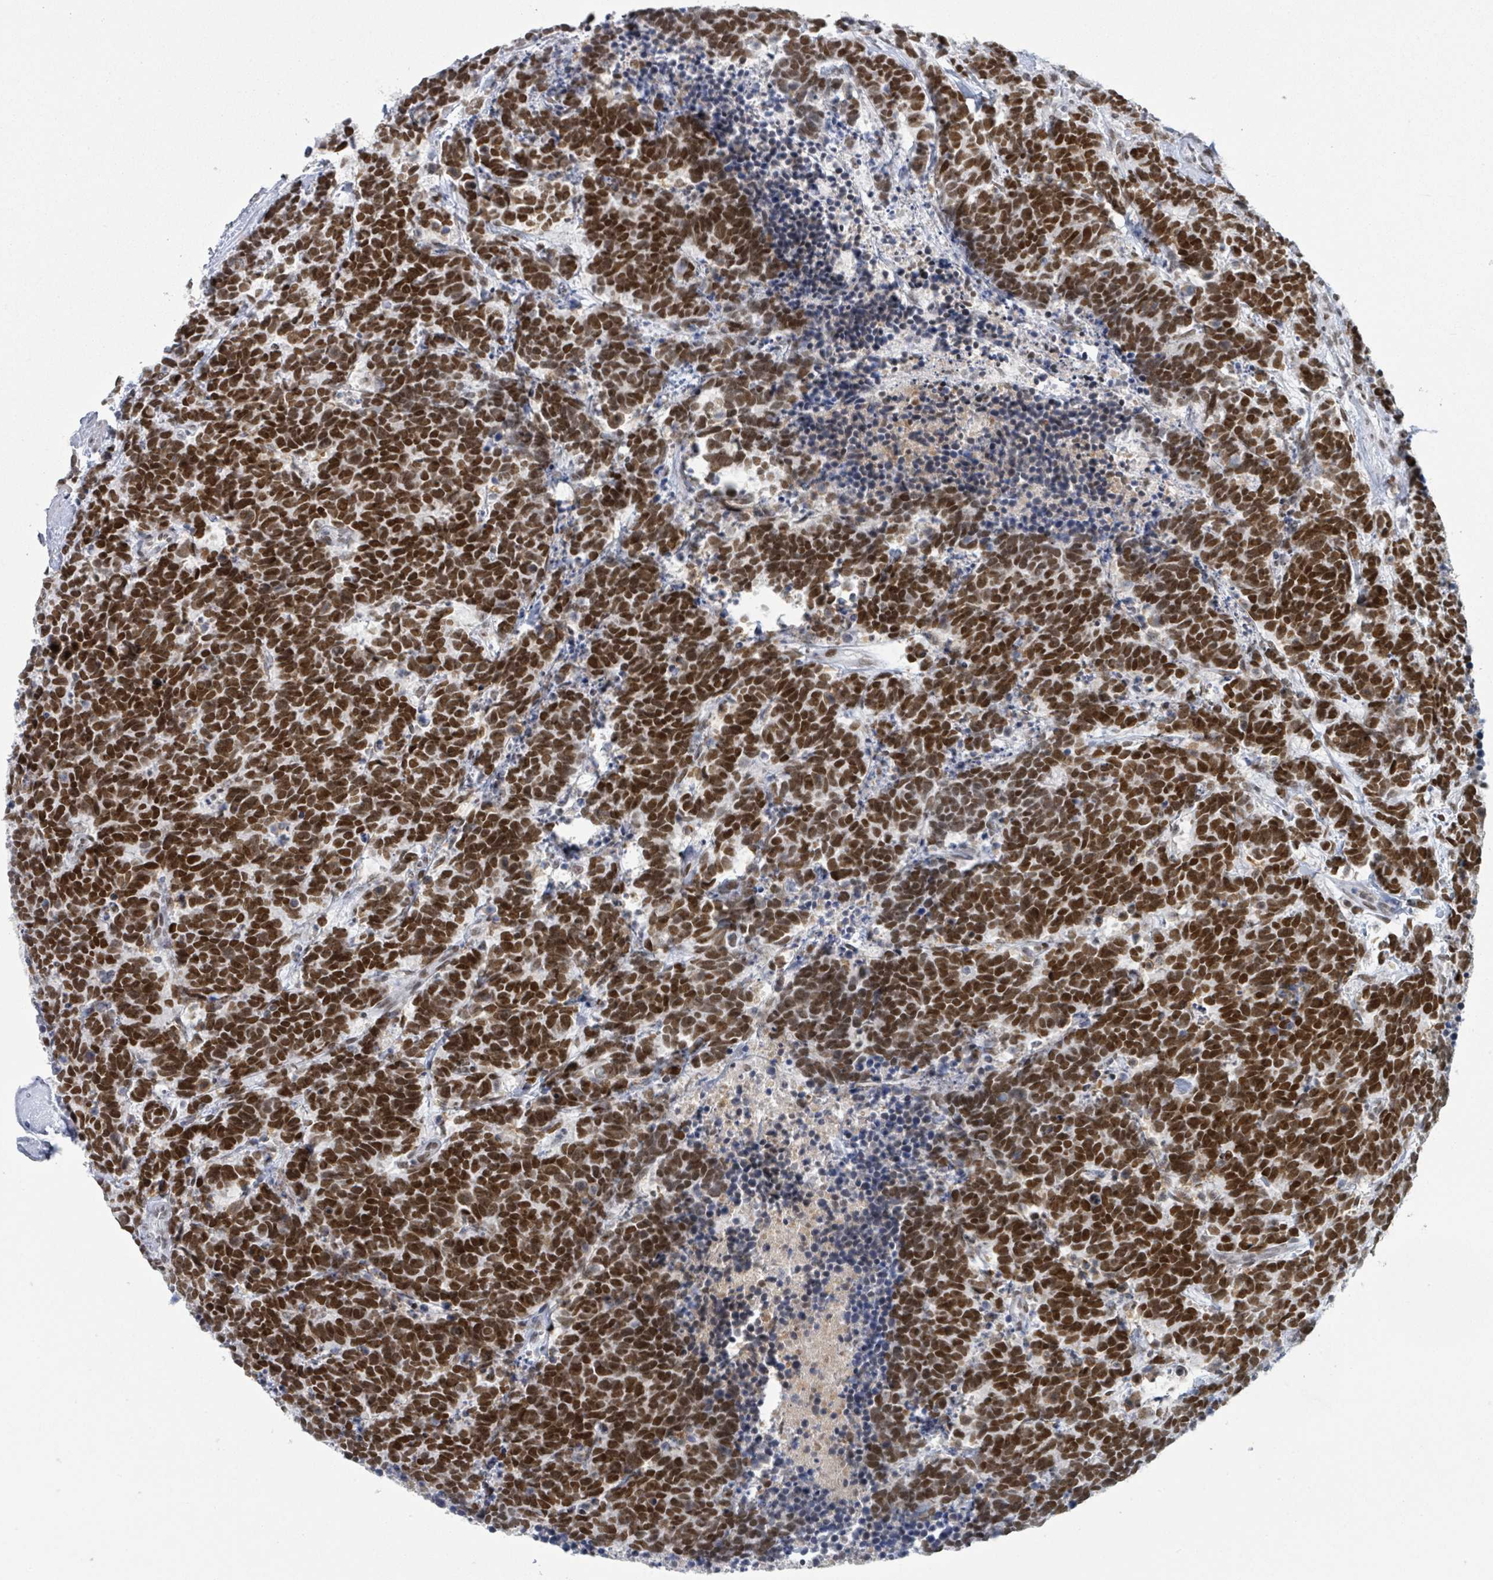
{"staining": {"intensity": "strong", "quantity": ">75%", "location": "nuclear"}, "tissue": "carcinoid", "cell_type": "Tumor cells", "image_type": "cancer", "snomed": [{"axis": "morphology", "description": "Carcinoma, NOS"}, {"axis": "morphology", "description": "Carcinoid, malignant, NOS"}, {"axis": "topography", "description": "Prostate"}], "caption": "This is an image of IHC staining of carcinoid, which shows strong staining in the nuclear of tumor cells.", "gene": "EHMT2", "patient": {"sex": "male", "age": 57}}